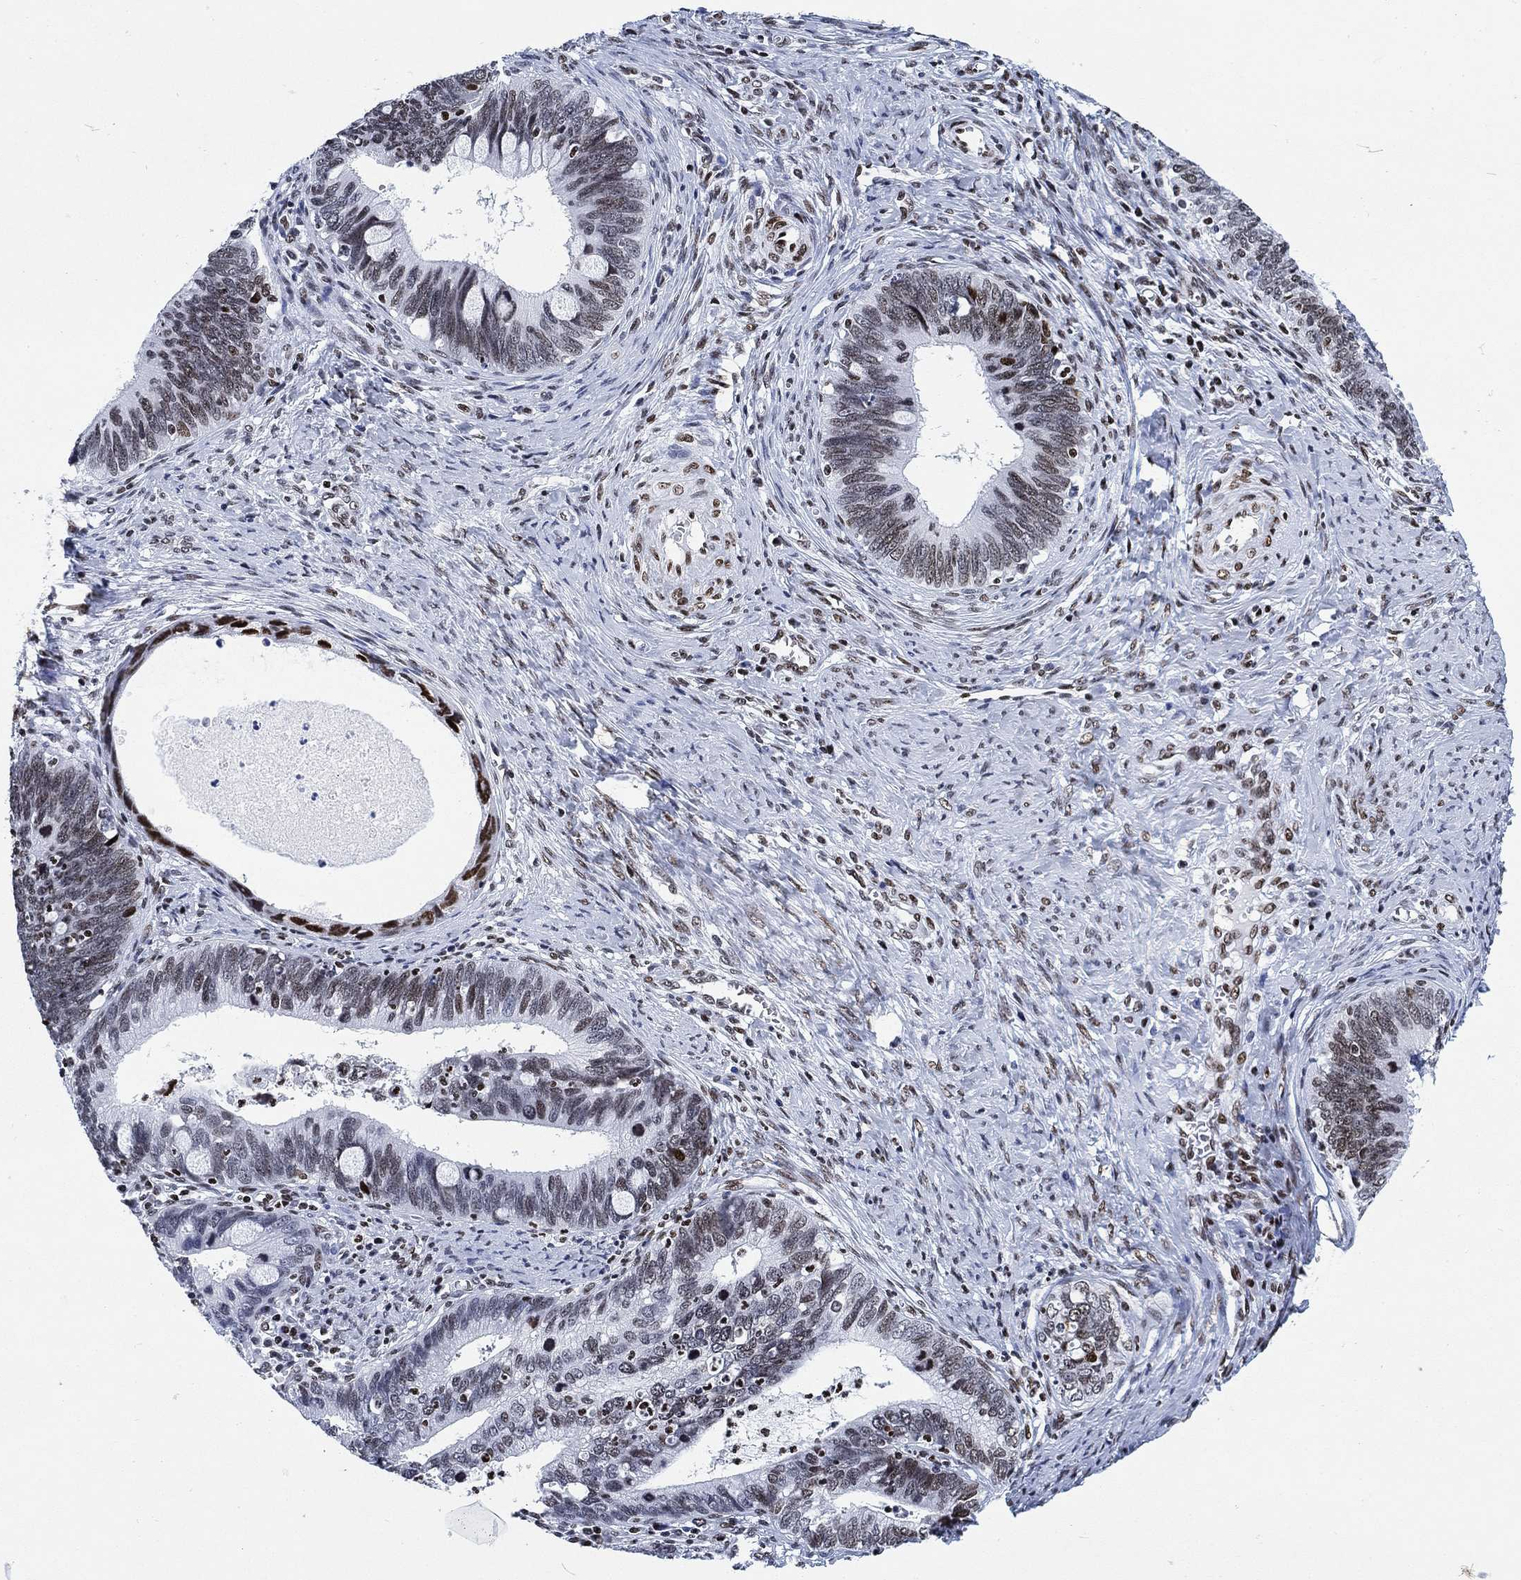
{"staining": {"intensity": "weak", "quantity": "<25%", "location": "nuclear"}, "tissue": "cervical cancer", "cell_type": "Tumor cells", "image_type": "cancer", "snomed": [{"axis": "morphology", "description": "Adenocarcinoma, NOS"}, {"axis": "topography", "description": "Cervix"}], "caption": "An immunohistochemistry (IHC) histopathology image of adenocarcinoma (cervical) is shown. There is no staining in tumor cells of adenocarcinoma (cervical). (DAB (3,3'-diaminobenzidine) IHC visualized using brightfield microscopy, high magnification).", "gene": "H1-10", "patient": {"sex": "female", "age": 42}}